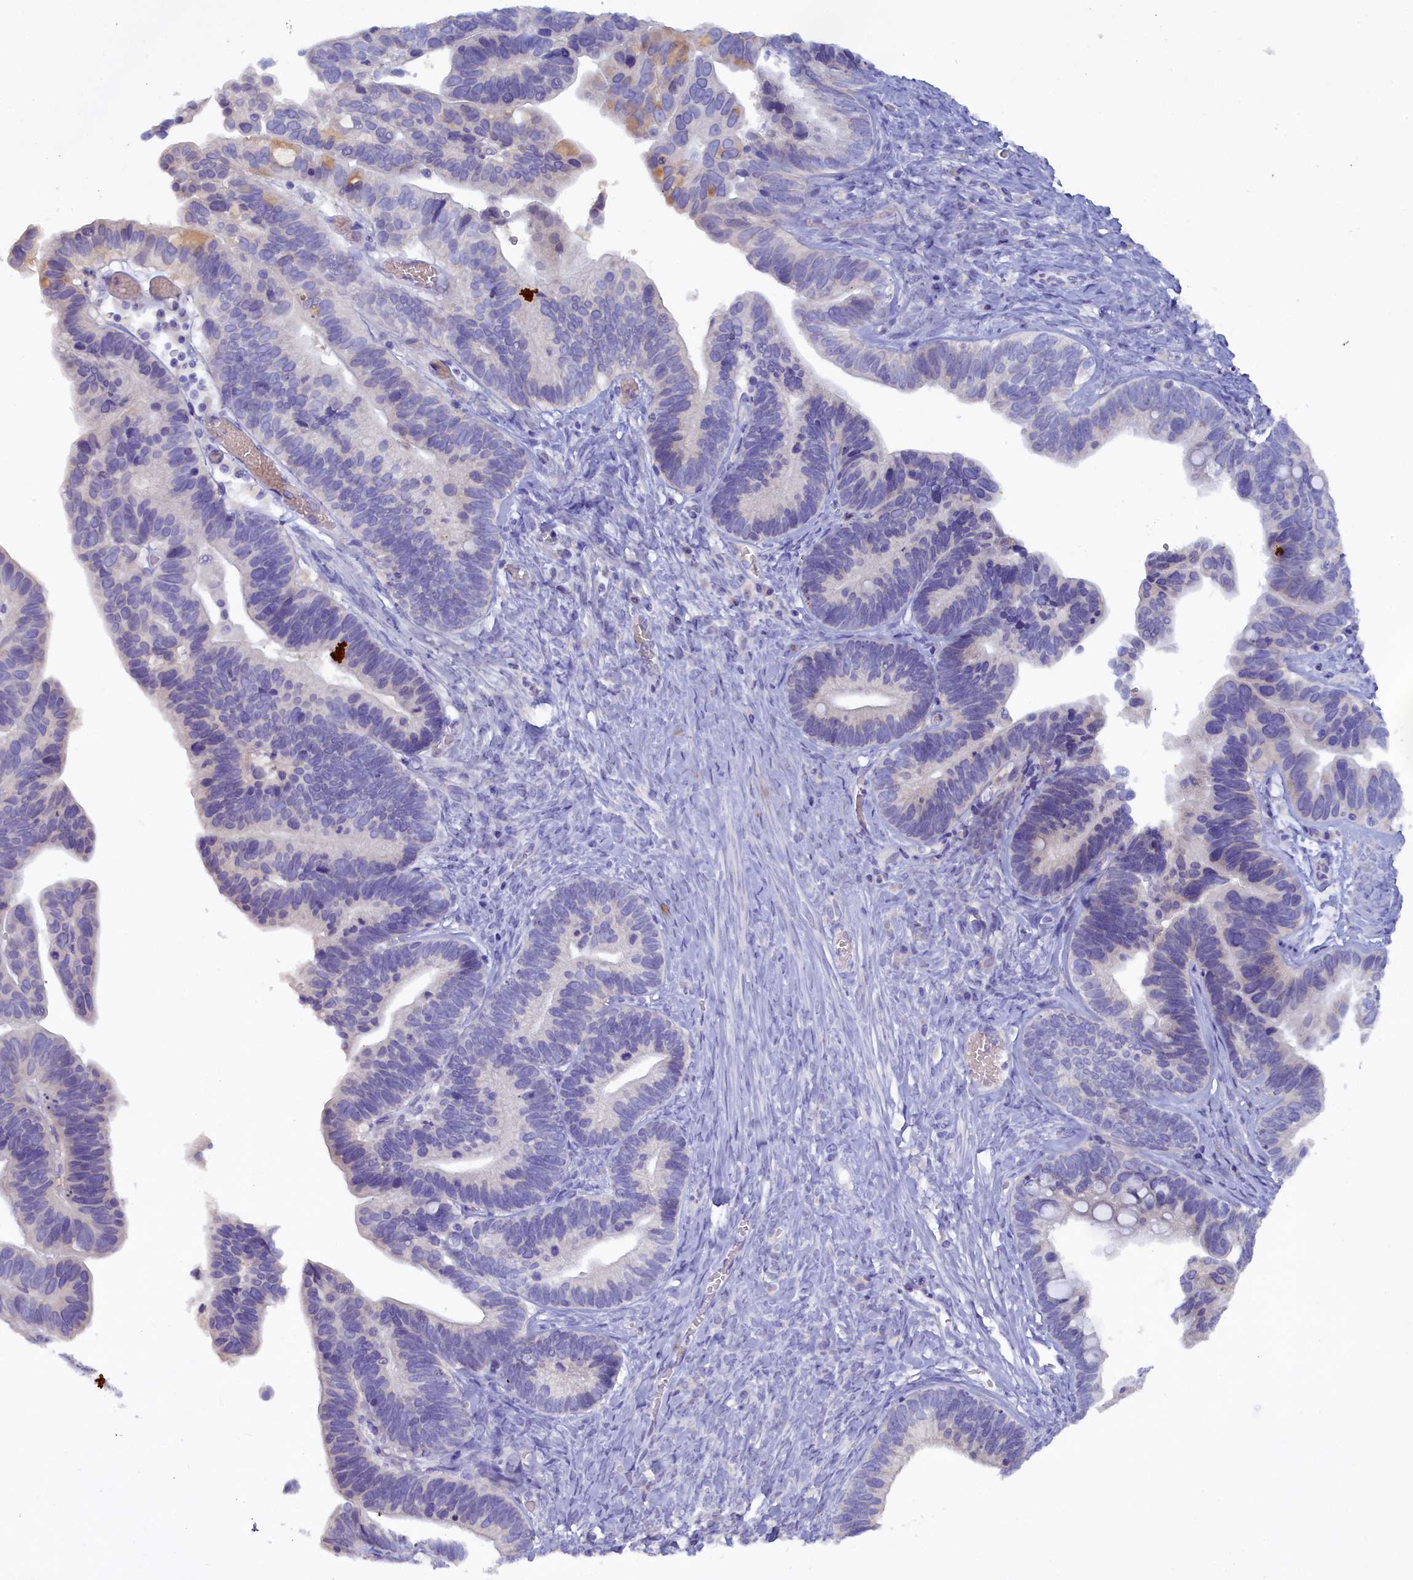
{"staining": {"intensity": "strong", "quantity": "<25%", "location": "cytoplasmic/membranous"}, "tissue": "ovarian cancer", "cell_type": "Tumor cells", "image_type": "cancer", "snomed": [{"axis": "morphology", "description": "Cystadenocarcinoma, serous, NOS"}, {"axis": "topography", "description": "Ovary"}], "caption": "The photomicrograph demonstrates immunohistochemical staining of ovarian cancer. There is strong cytoplasmic/membranous staining is seen in approximately <25% of tumor cells.", "gene": "MYADML2", "patient": {"sex": "female", "age": 56}}